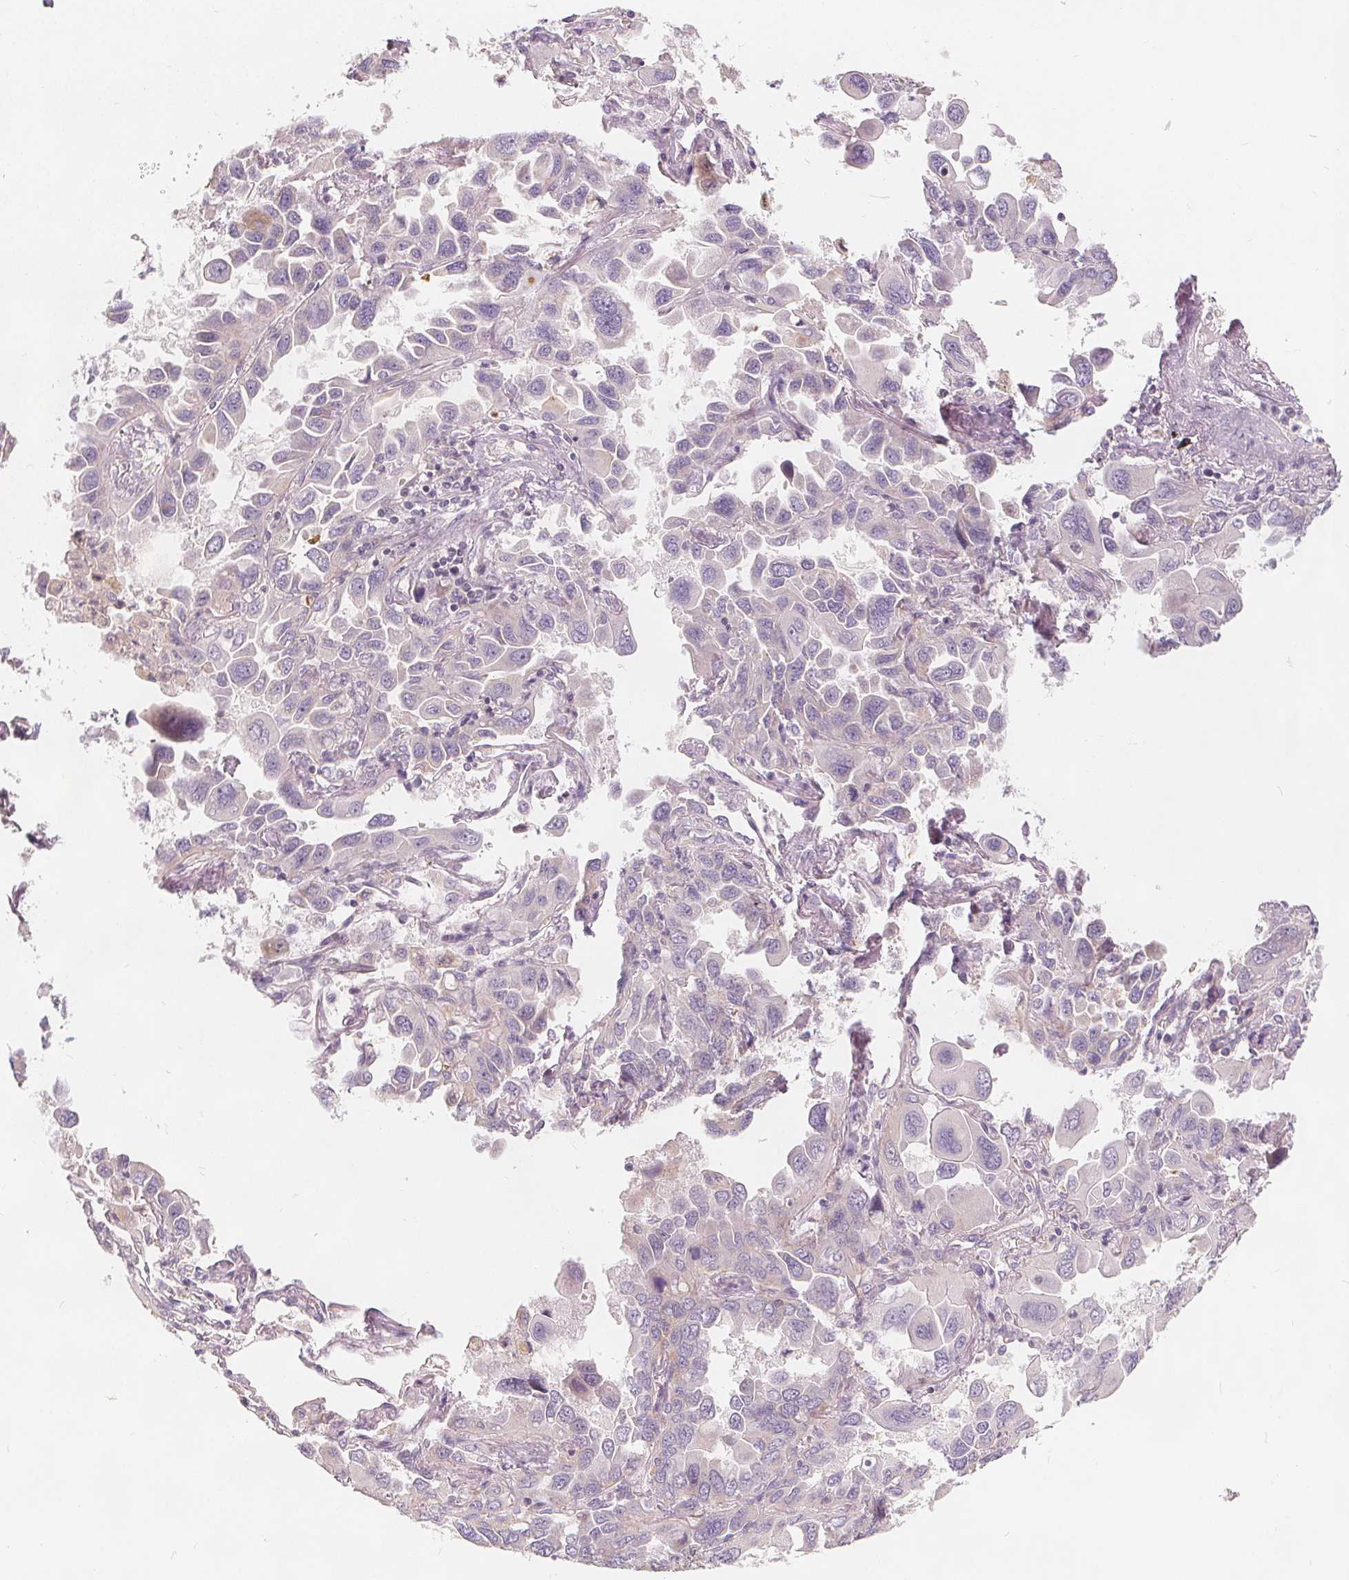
{"staining": {"intensity": "negative", "quantity": "none", "location": "none"}, "tissue": "lung cancer", "cell_type": "Tumor cells", "image_type": "cancer", "snomed": [{"axis": "morphology", "description": "Adenocarcinoma, NOS"}, {"axis": "topography", "description": "Lung"}], "caption": "The photomicrograph shows no staining of tumor cells in lung cancer. Brightfield microscopy of immunohistochemistry (IHC) stained with DAB (3,3'-diaminobenzidine) (brown) and hematoxylin (blue), captured at high magnification.", "gene": "DRC3", "patient": {"sex": "male", "age": 64}}